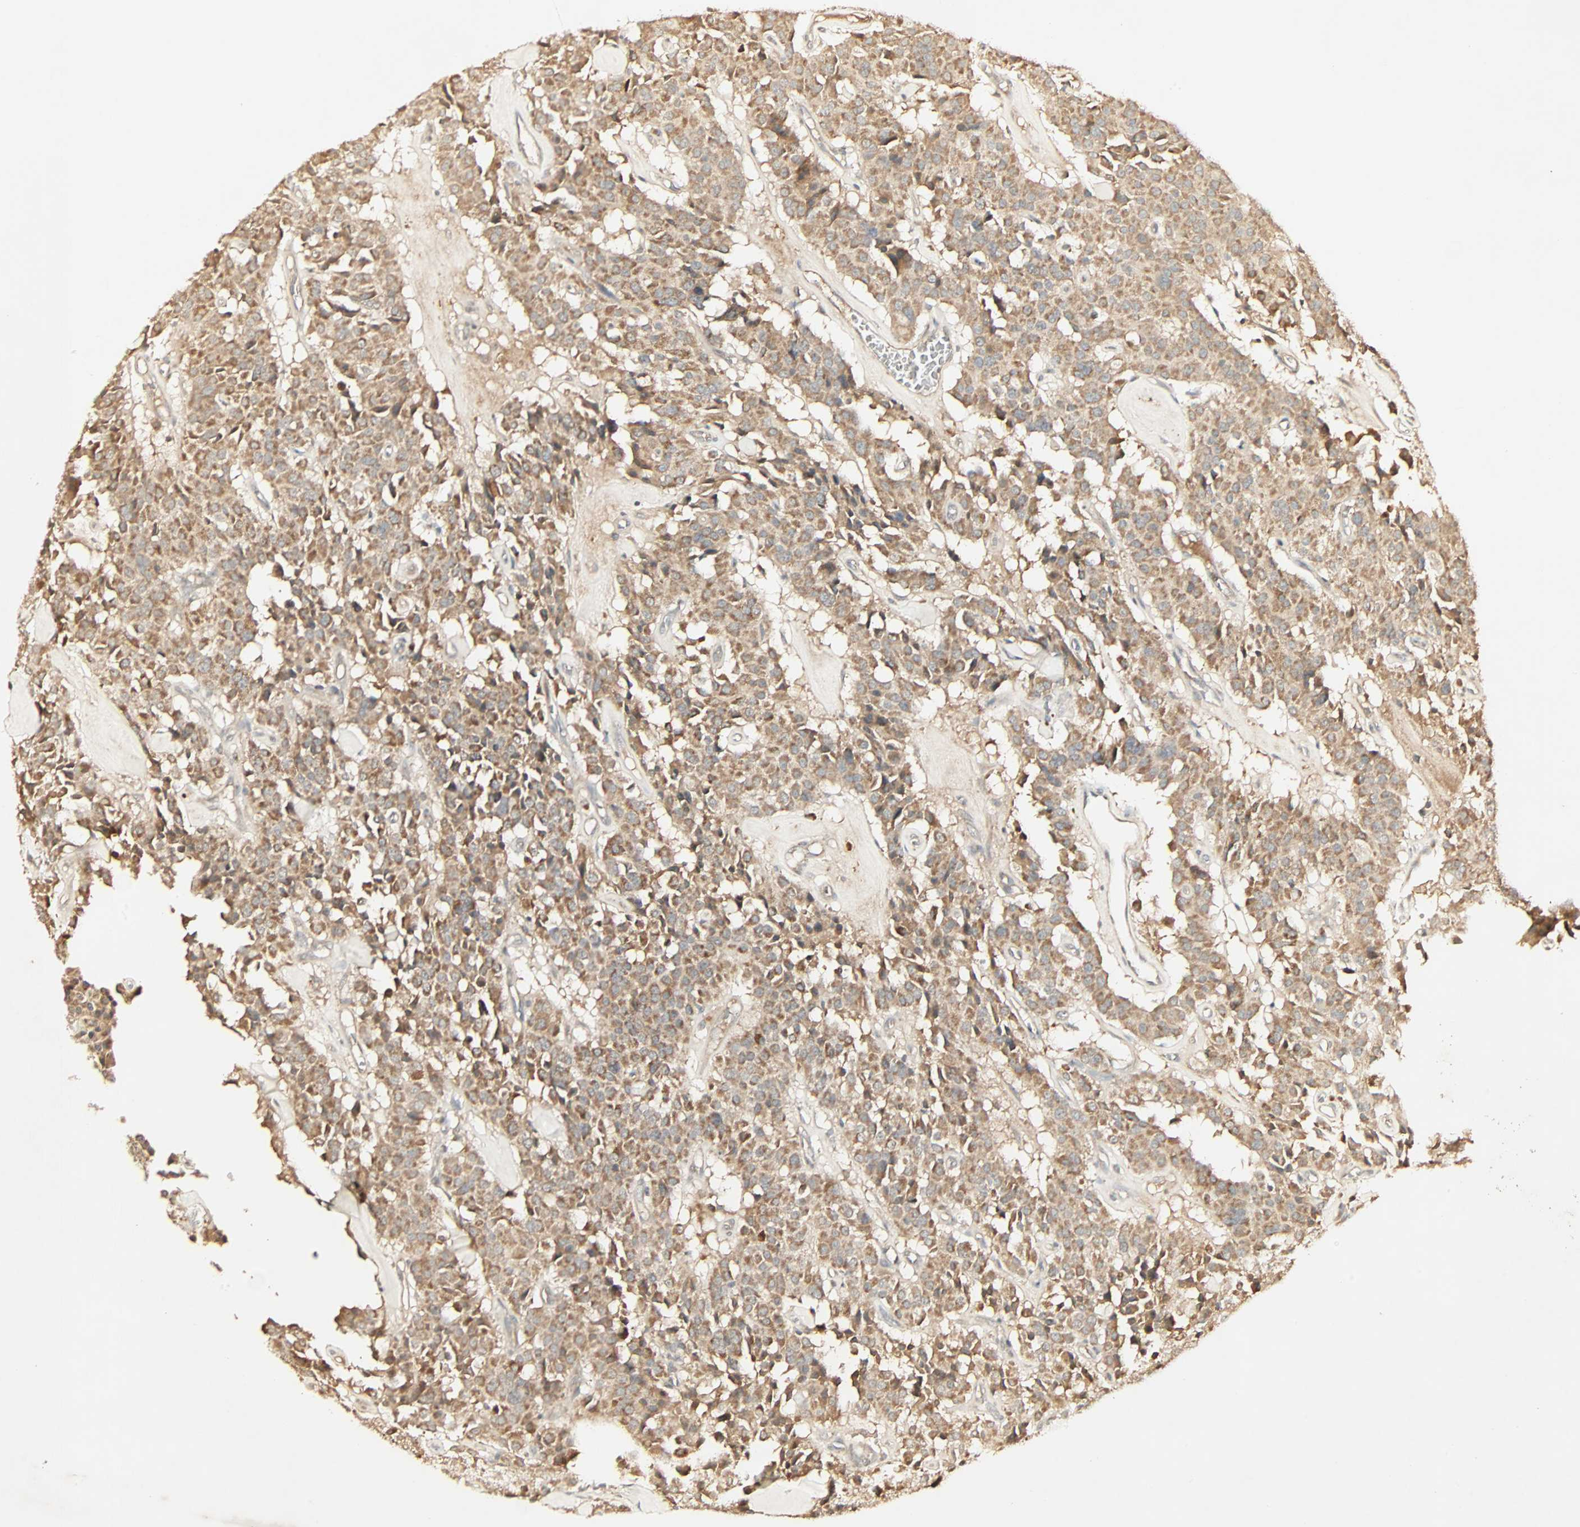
{"staining": {"intensity": "moderate", "quantity": ">75%", "location": "cytoplasmic/membranous"}, "tissue": "carcinoid", "cell_type": "Tumor cells", "image_type": "cancer", "snomed": [{"axis": "morphology", "description": "Carcinoid, malignant, NOS"}, {"axis": "topography", "description": "Lung"}], "caption": "Carcinoid (malignant) stained with DAB (3,3'-diaminobenzidine) immunohistochemistry demonstrates medium levels of moderate cytoplasmic/membranous expression in about >75% of tumor cells.", "gene": "XYLT1", "patient": {"sex": "male", "age": 30}}